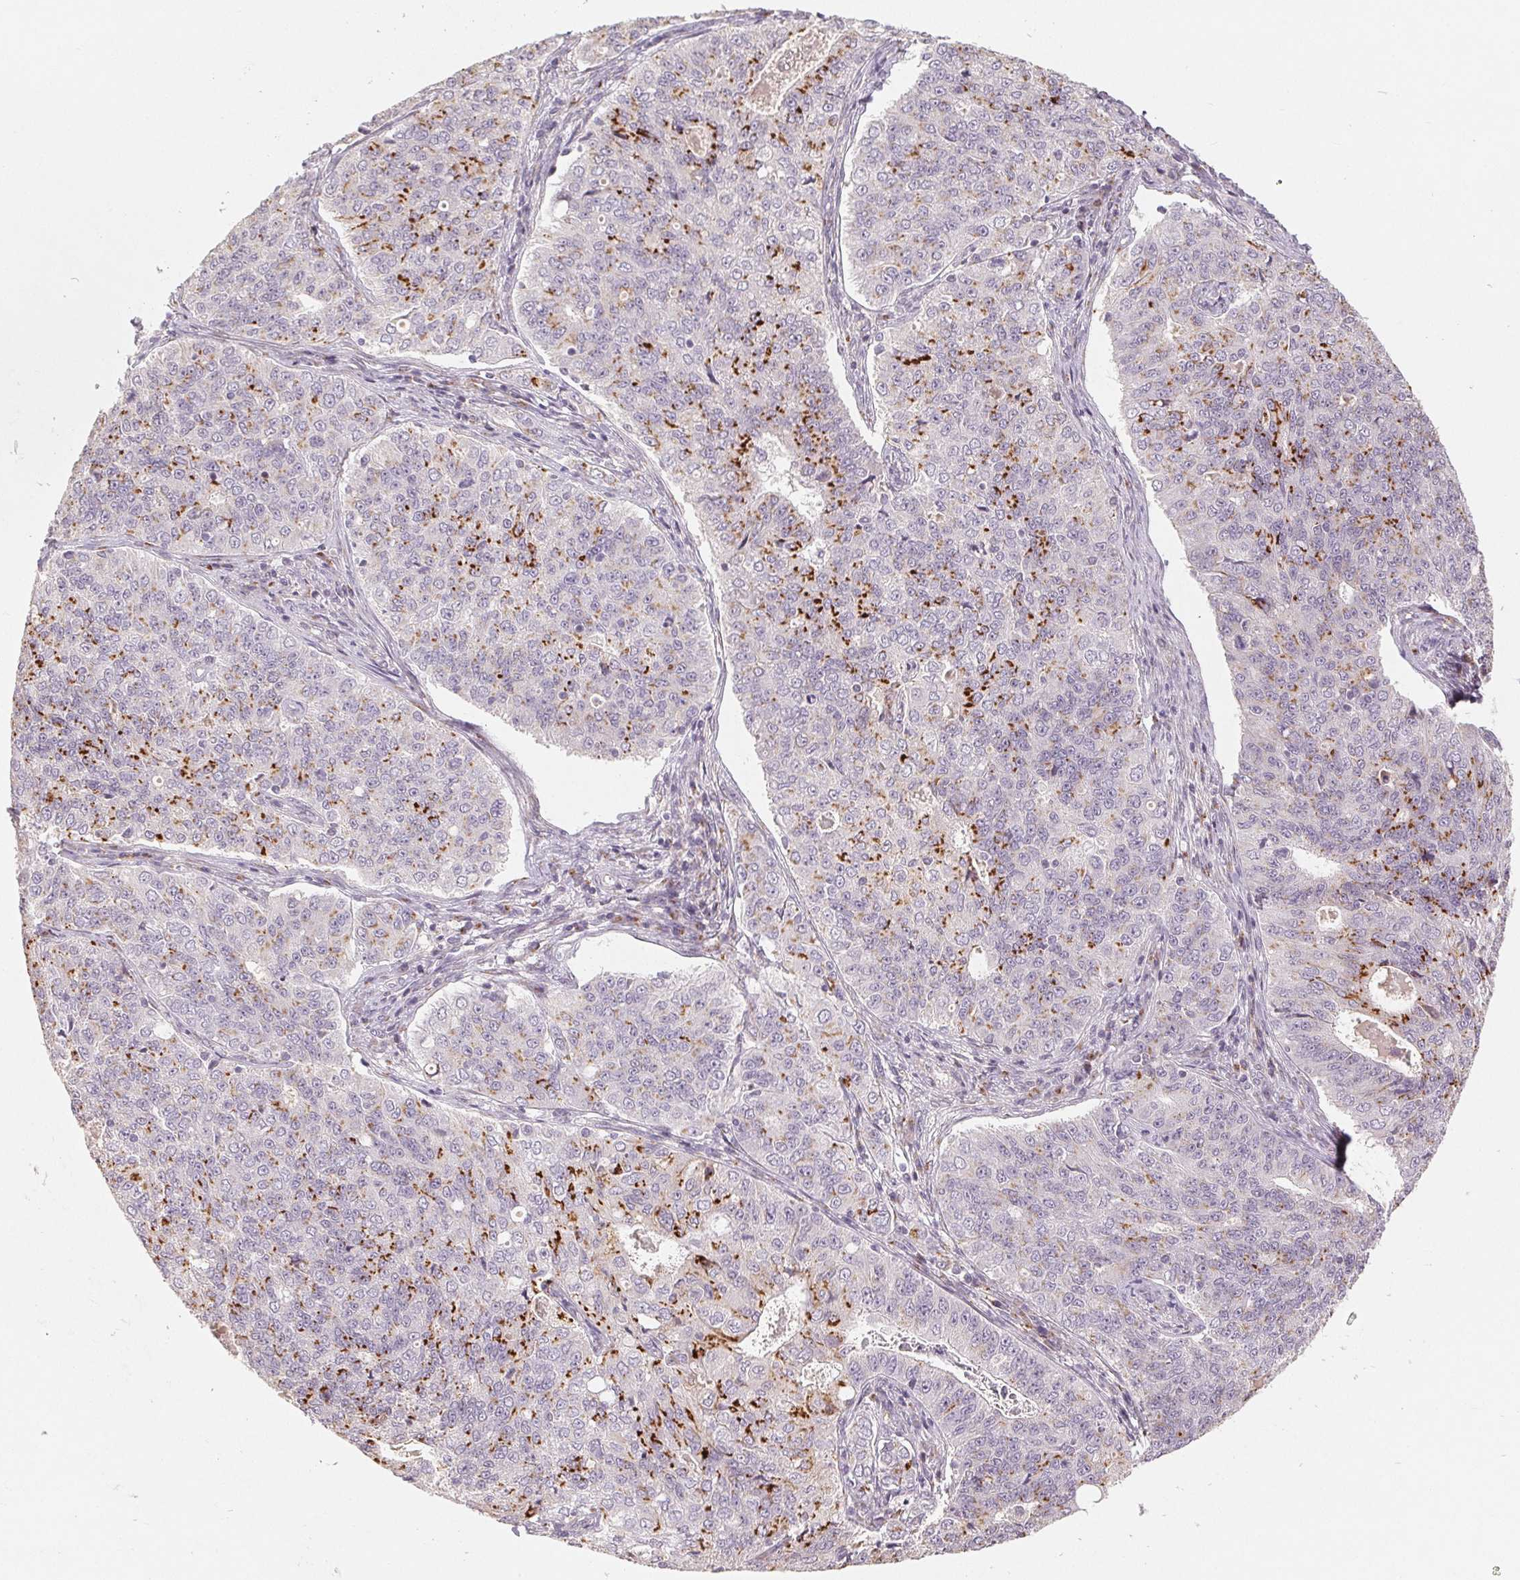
{"staining": {"intensity": "strong", "quantity": "<25%", "location": "cytoplasmic/membranous"}, "tissue": "endometrial cancer", "cell_type": "Tumor cells", "image_type": "cancer", "snomed": [{"axis": "morphology", "description": "Adenocarcinoma, NOS"}, {"axis": "topography", "description": "Endometrium"}], "caption": "A brown stain labels strong cytoplasmic/membranous expression of a protein in human endometrial adenocarcinoma tumor cells. Nuclei are stained in blue.", "gene": "TMSB15B", "patient": {"sex": "female", "age": 43}}